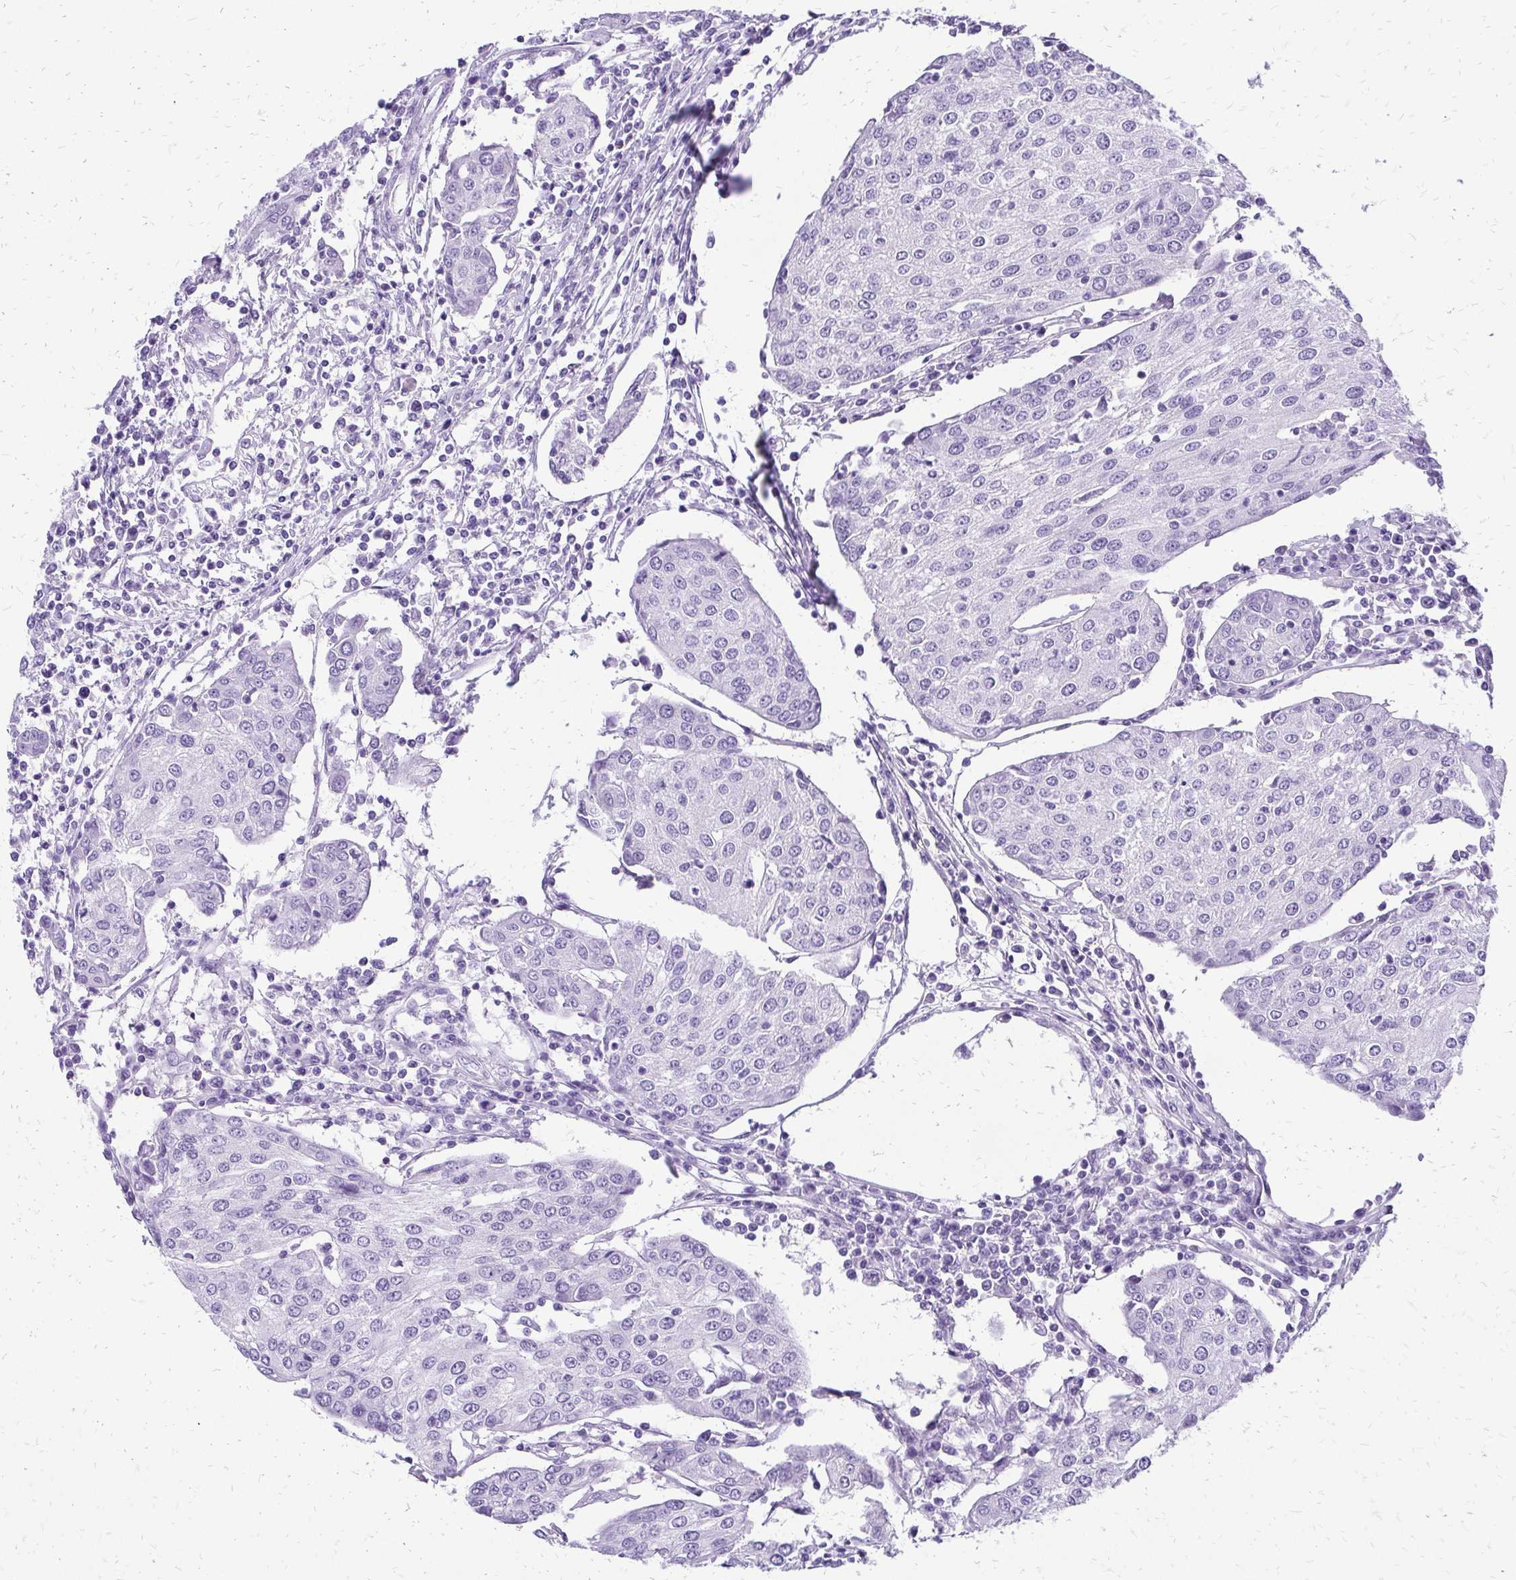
{"staining": {"intensity": "negative", "quantity": "none", "location": "none"}, "tissue": "urothelial cancer", "cell_type": "Tumor cells", "image_type": "cancer", "snomed": [{"axis": "morphology", "description": "Urothelial carcinoma, High grade"}, {"axis": "topography", "description": "Urinary bladder"}], "caption": "DAB immunohistochemical staining of high-grade urothelial carcinoma exhibits no significant positivity in tumor cells.", "gene": "SLC32A1", "patient": {"sex": "female", "age": 85}}